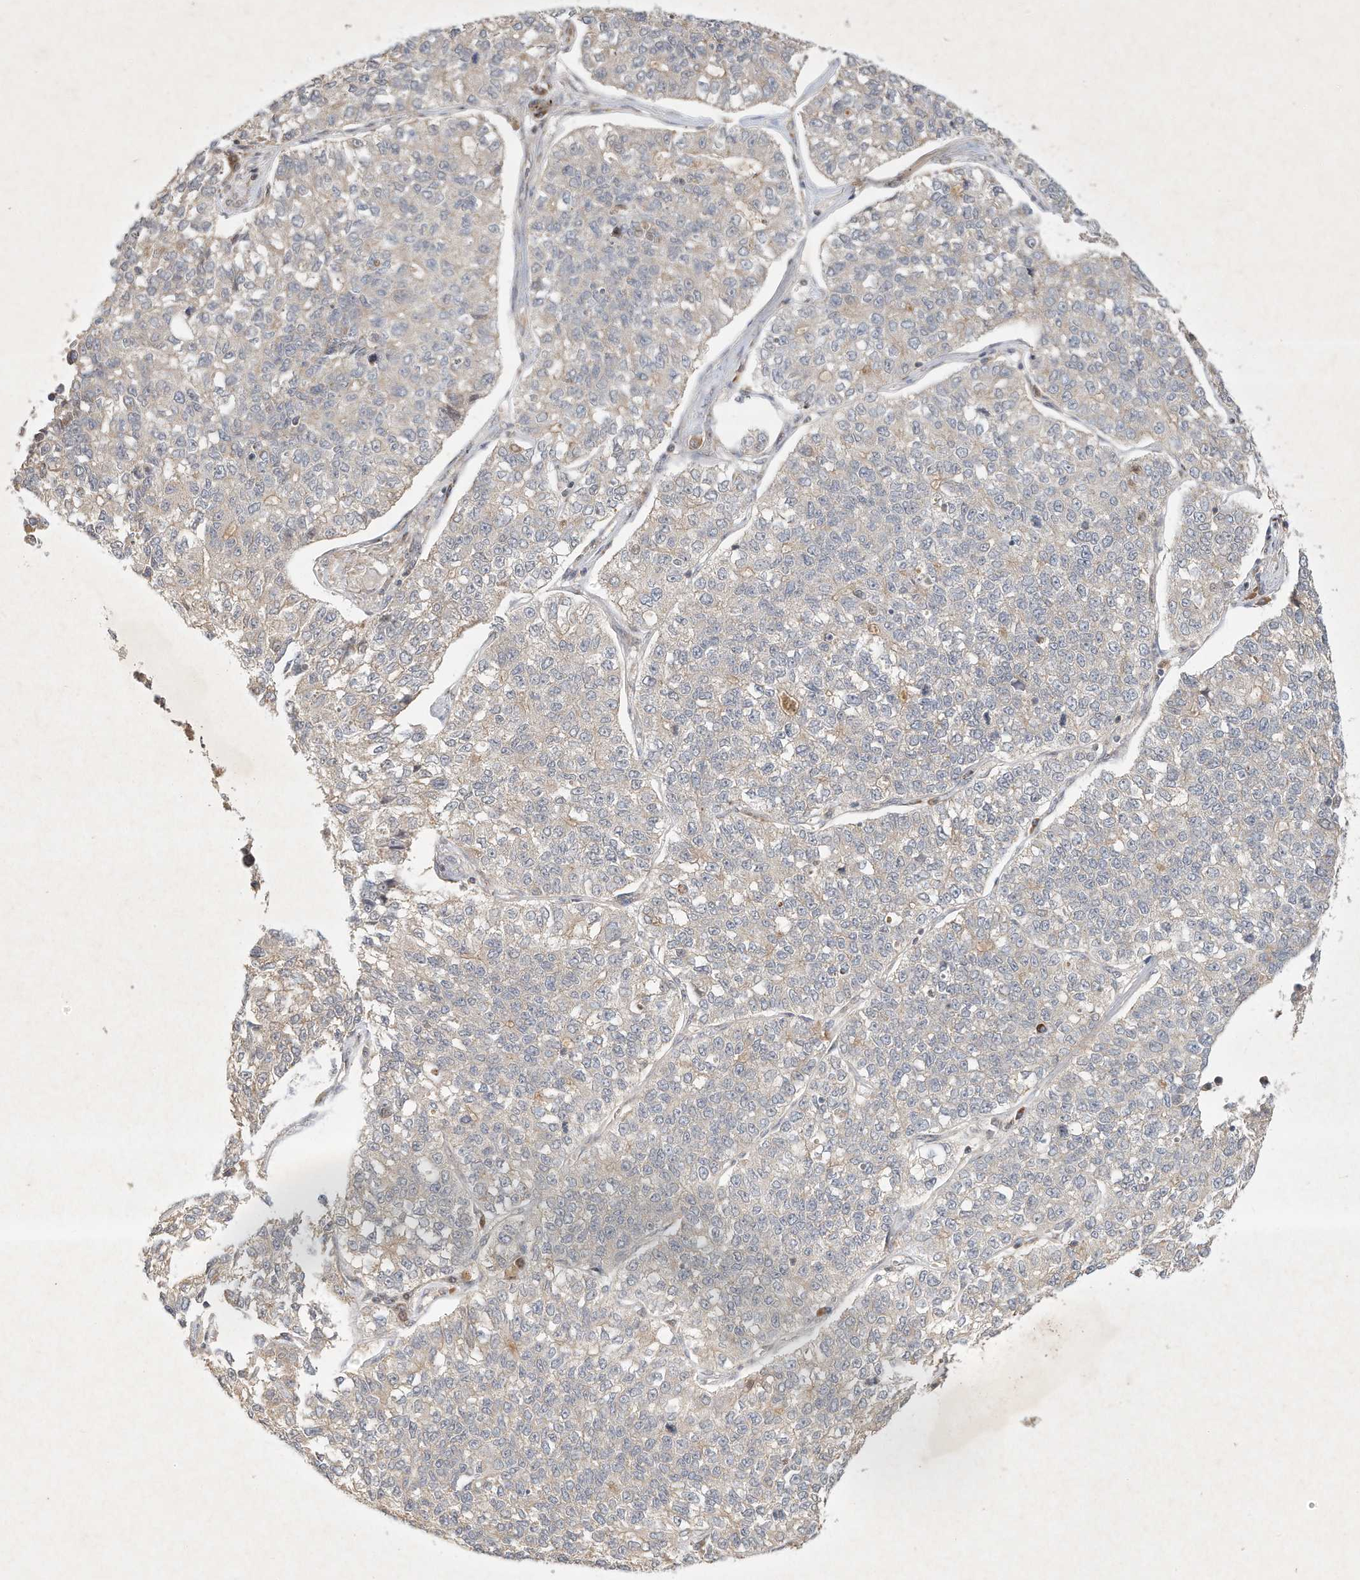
{"staining": {"intensity": "negative", "quantity": "none", "location": "none"}, "tissue": "lung cancer", "cell_type": "Tumor cells", "image_type": "cancer", "snomed": [{"axis": "morphology", "description": "Adenocarcinoma, NOS"}, {"axis": "topography", "description": "Lung"}], "caption": "Tumor cells are negative for brown protein staining in adenocarcinoma (lung).", "gene": "BTRC", "patient": {"sex": "male", "age": 49}}